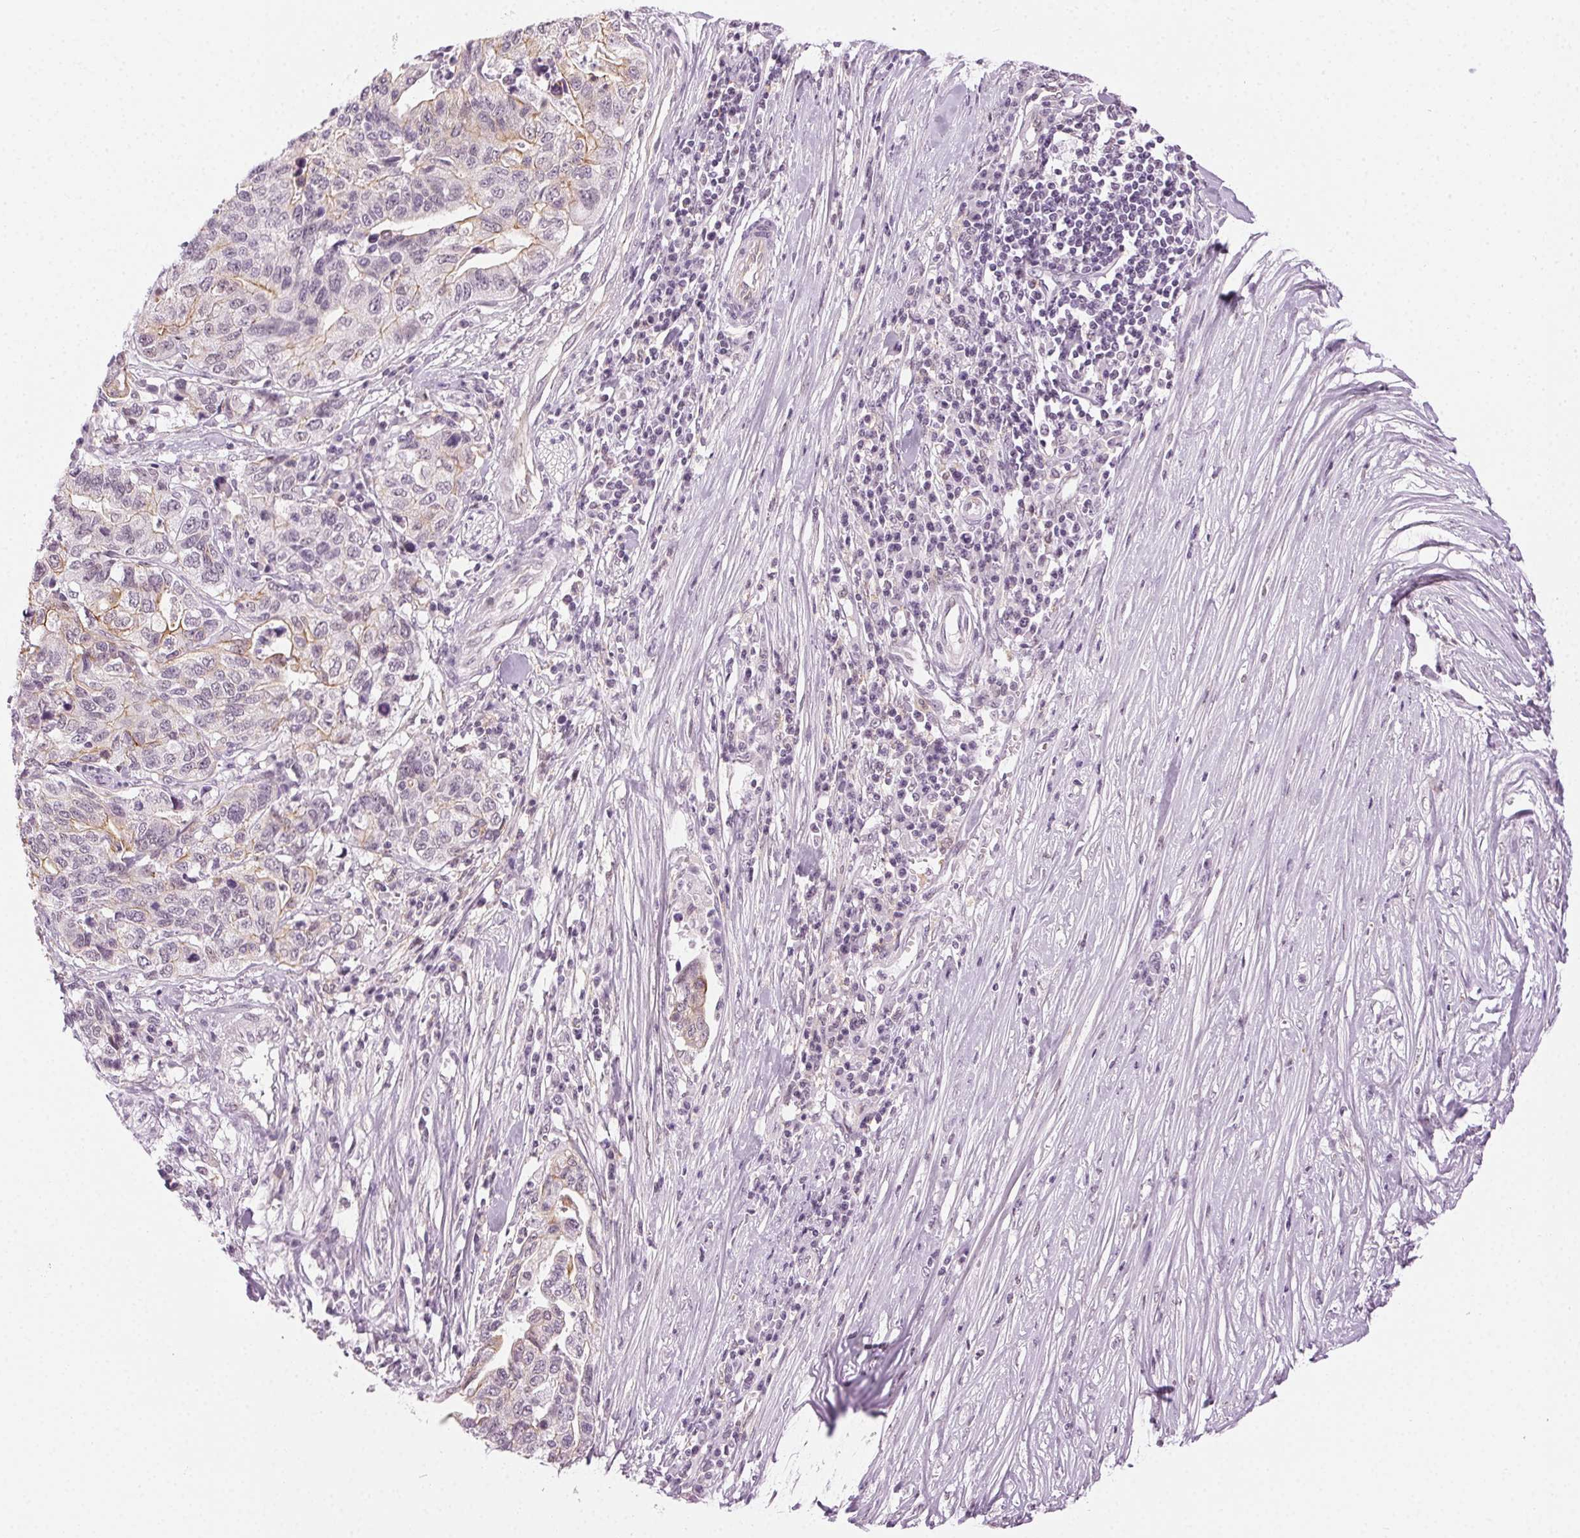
{"staining": {"intensity": "weak", "quantity": "<25%", "location": "cytoplasmic/membranous"}, "tissue": "stomach cancer", "cell_type": "Tumor cells", "image_type": "cancer", "snomed": [{"axis": "morphology", "description": "Adenocarcinoma, NOS"}, {"axis": "topography", "description": "Stomach, upper"}], "caption": "This micrograph is of stomach adenocarcinoma stained with immunohistochemistry to label a protein in brown with the nuclei are counter-stained blue. There is no staining in tumor cells.", "gene": "AIF1L", "patient": {"sex": "female", "age": 67}}